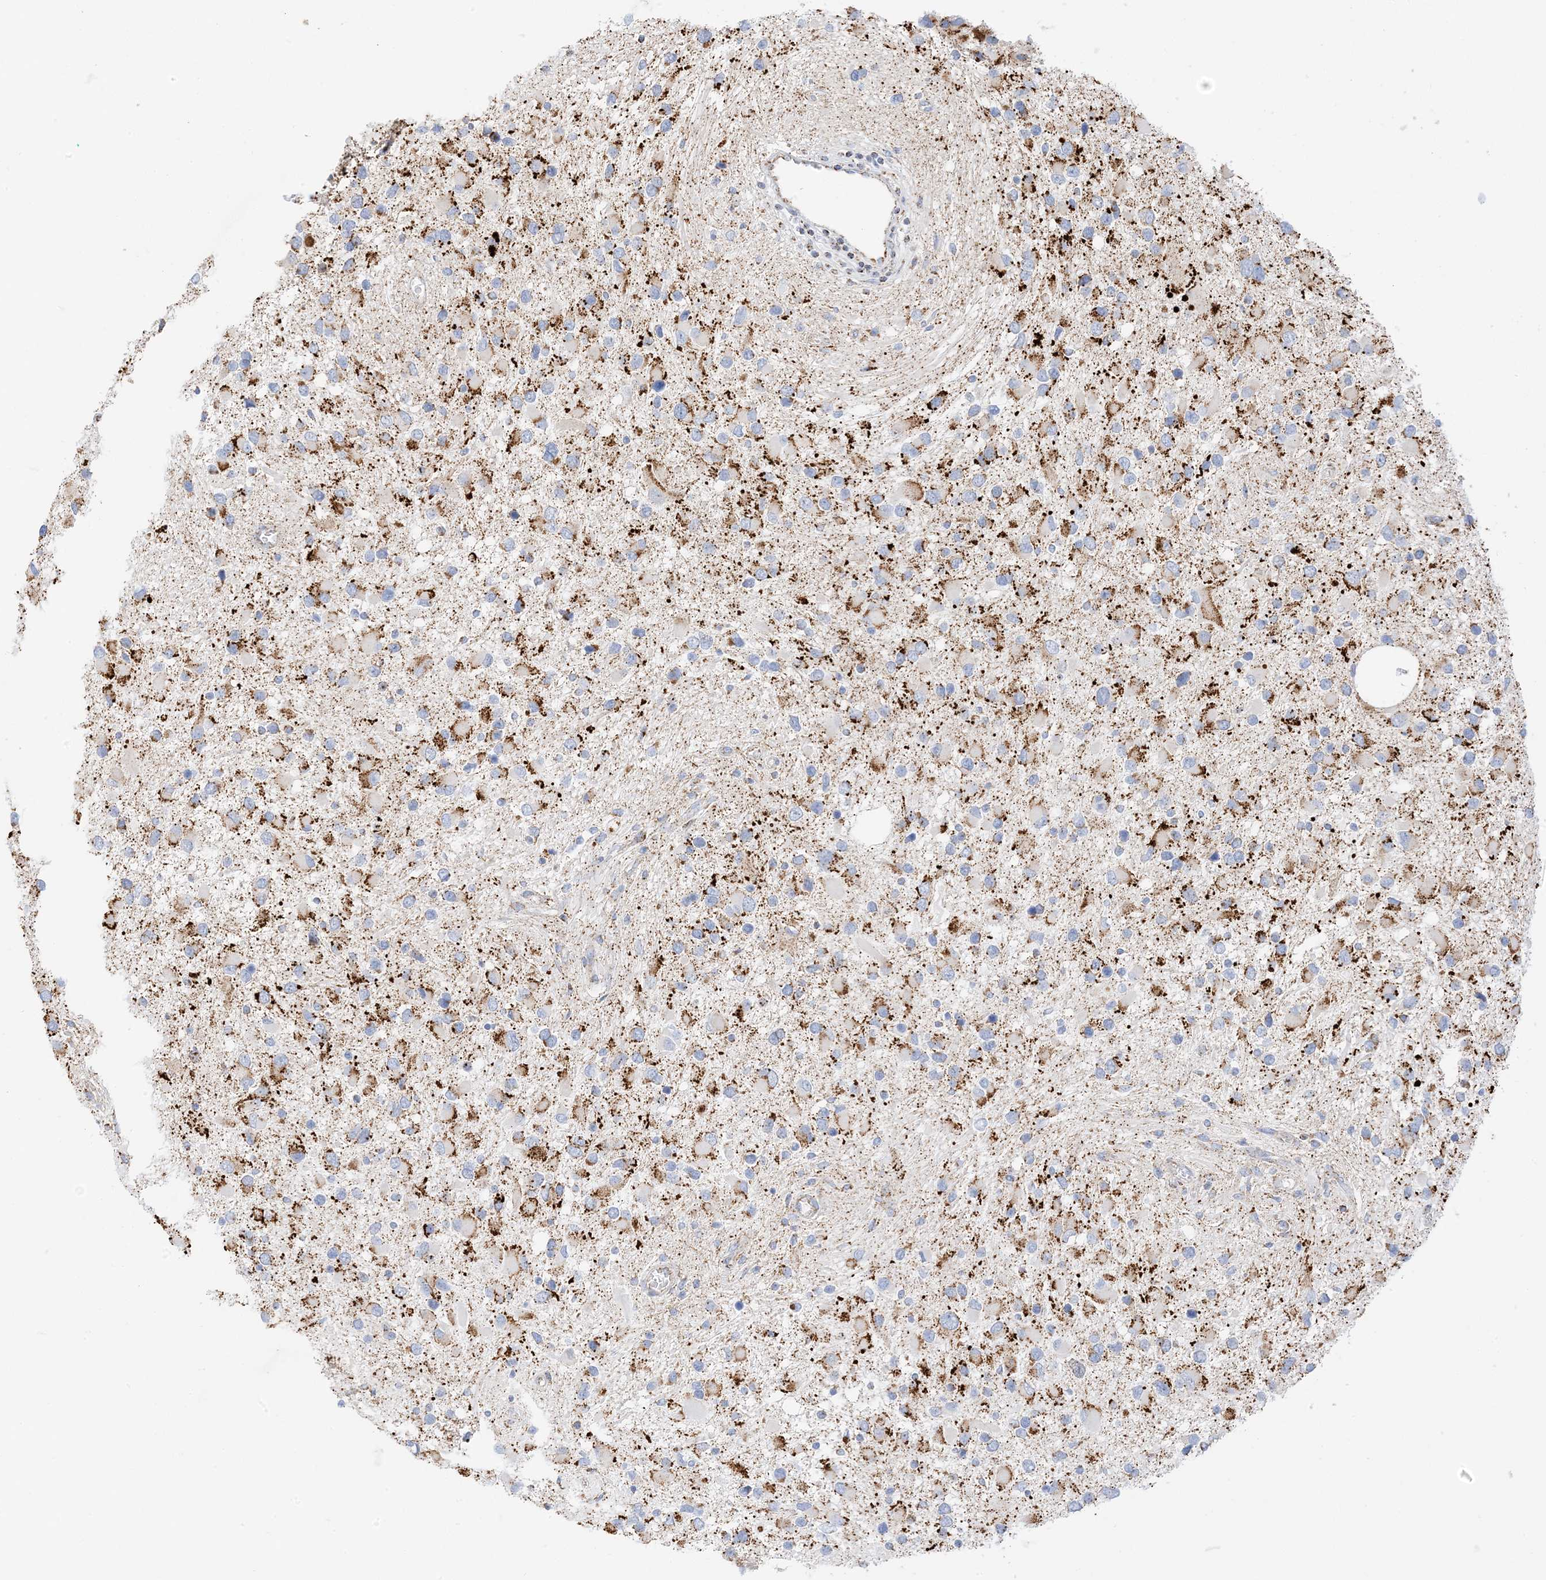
{"staining": {"intensity": "strong", "quantity": "25%-75%", "location": "cytoplasmic/membranous"}, "tissue": "glioma", "cell_type": "Tumor cells", "image_type": "cancer", "snomed": [{"axis": "morphology", "description": "Glioma, malignant, High grade"}, {"axis": "topography", "description": "Brain"}], "caption": "Immunohistochemical staining of human high-grade glioma (malignant) reveals high levels of strong cytoplasmic/membranous protein staining in approximately 25%-75% of tumor cells.", "gene": "CAPN13", "patient": {"sex": "male", "age": 53}}